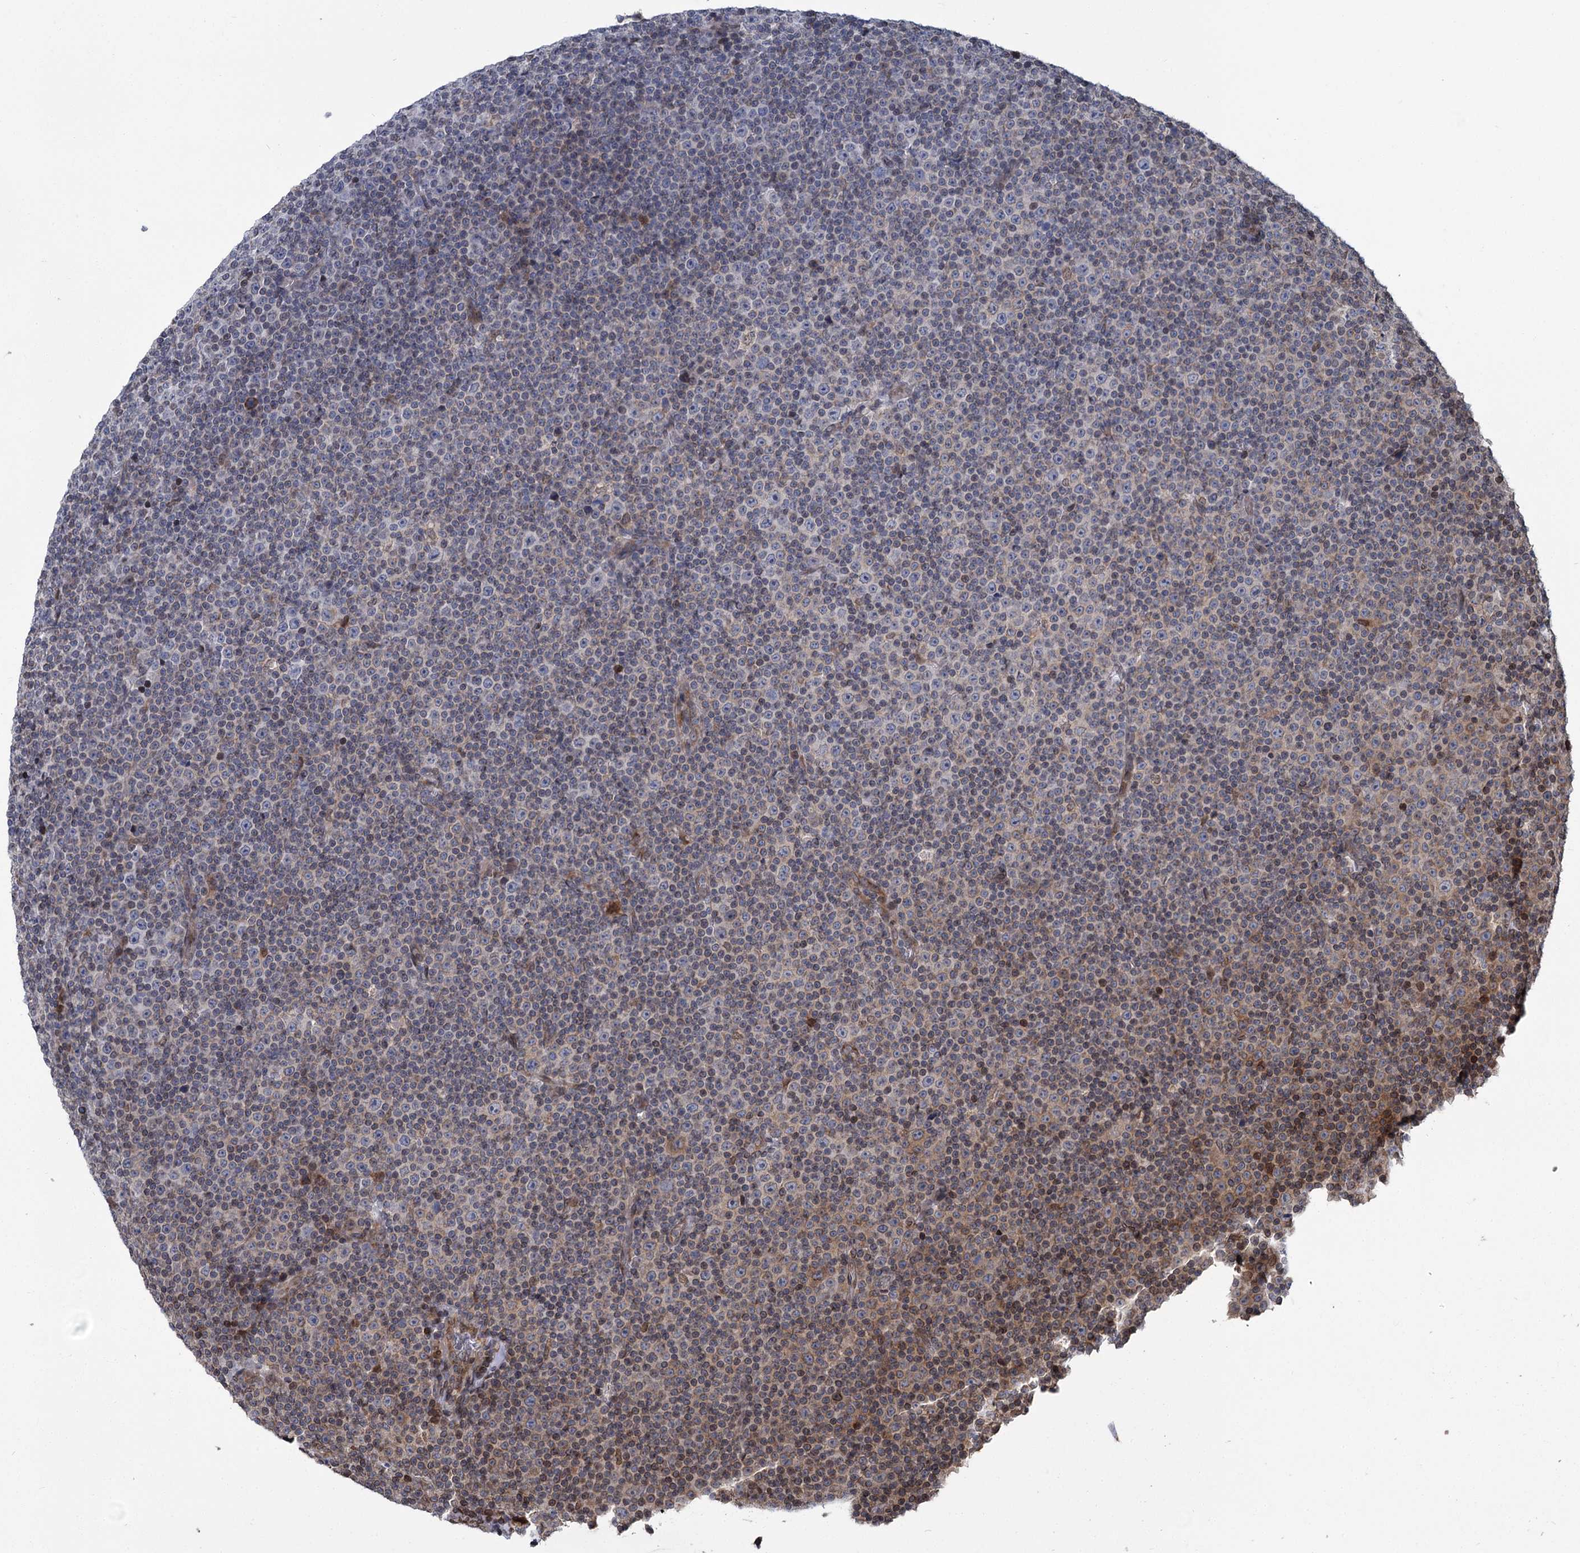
{"staining": {"intensity": "weak", "quantity": "<25%", "location": "cytoplasmic/membranous"}, "tissue": "lymphoma", "cell_type": "Tumor cells", "image_type": "cancer", "snomed": [{"axis": "morphology", "description": "Malignant lymphoma, non-Hodgkin's type, Low grade"}, {"axis": "topography", "description": "Lymph node"}], "caption": "Histopathology image shows no significant protein expression in tumor cells of malignant lymphoma, non-Hodgkin's type (low-grade).", "gene": "CFAP46", "patient": {"sex": "female", "age": 67}}